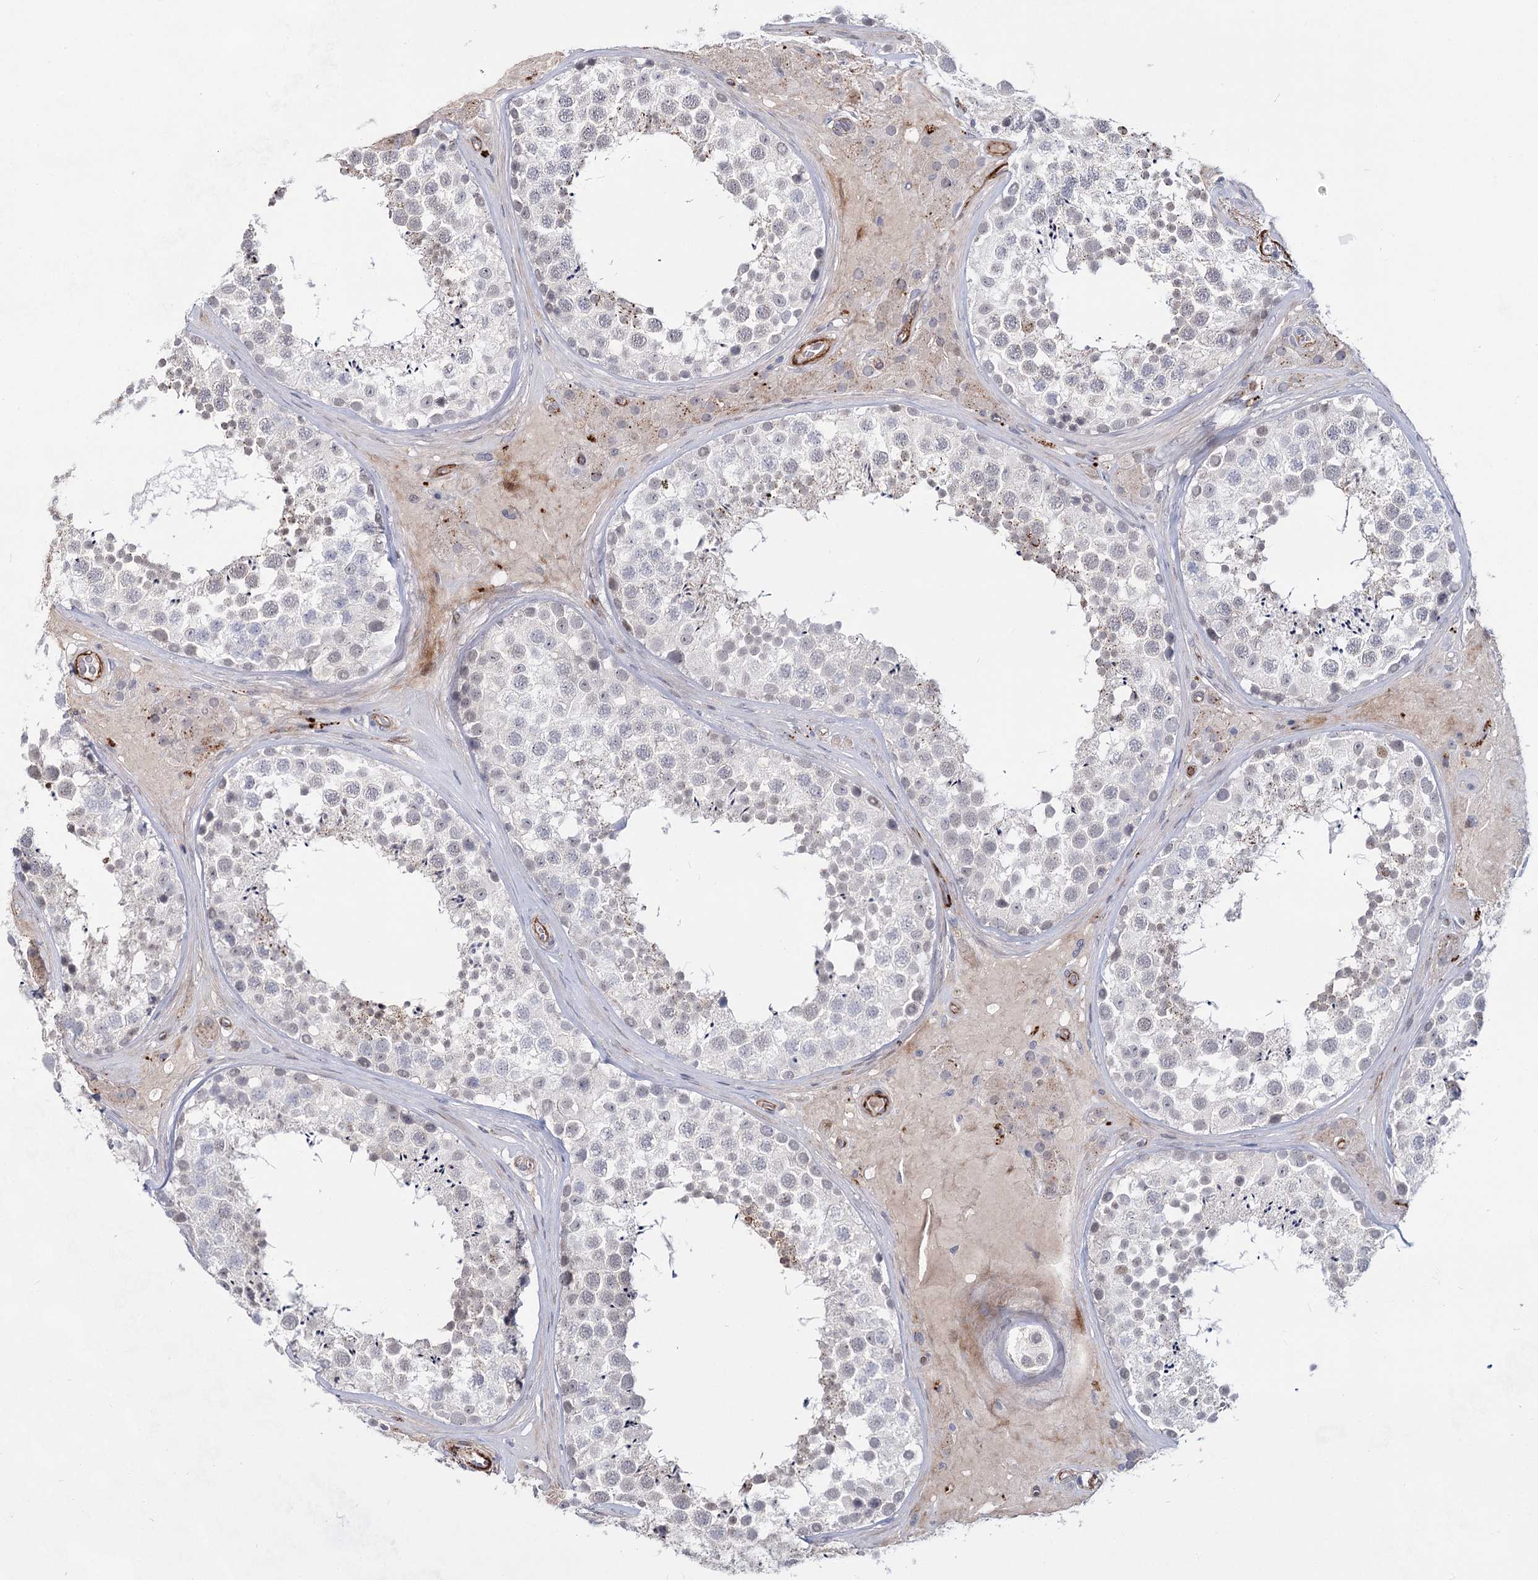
{"staining": {"intensity": "negative", "quantity": "none", "location": "none"}, "tissue": "testis", "cell_type": "Cells in seminiferous ducts", "image_type": "normal", "snomed": [{"axis": "morphology", "description": "Normal tissue, NOS"}, {"axis": "topography", "description": "Testis"}], "caption": "High power microscopy image of an immunohistochemistry micrograph of normal testis, revealing no significant expression in cells in seminiferous ducts.", "gene": "ATL2", "patient": {"sex": "male", "age": 46}}